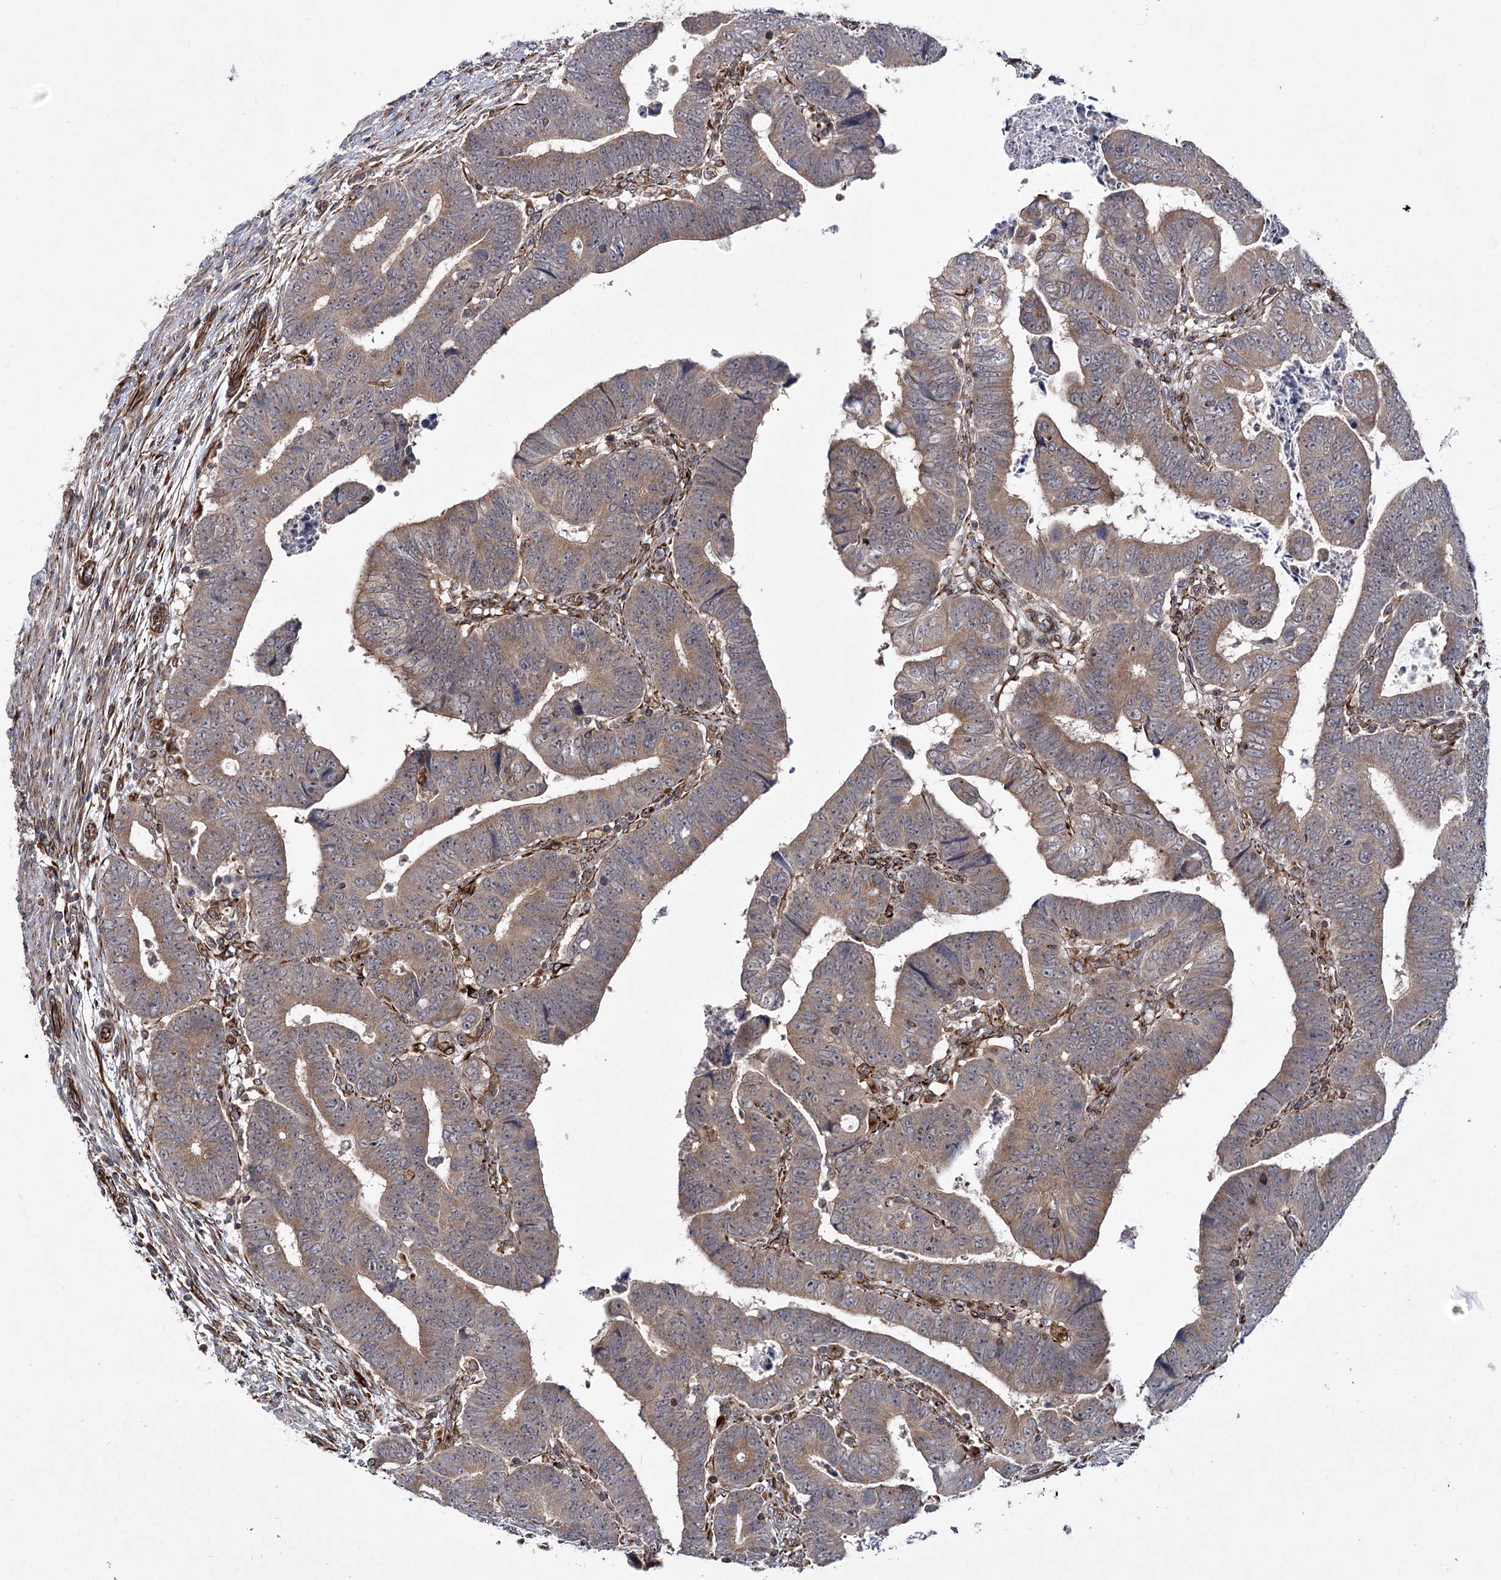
{"staining": {"intensity": "weak", "quantity": "25%-75%", "location": "cytoplasmic/membranous"}, "tissue": "colorectal cancer", "cell_type": "Tumor cells", "image_type": "cancer", "snomed": [{"axis": "morphology", "description": "Normal tissue, NOS"}, {"axis": "morphology", "description": "Adenocarcinoma, NOS"}, {"axis": "topography", "description": "Rectum"}], "caption": "Immunohistochemical staining of human colorectal cancer (adenocarcinoma) reveals weak cytoplasmic/membranous protein staining in approximately 25%-75% of tumor cells. (IHC, brightfield microscopy, high magnification).", "gene": "DPEP2", "patient": {"sex": "female", "age": 65}}